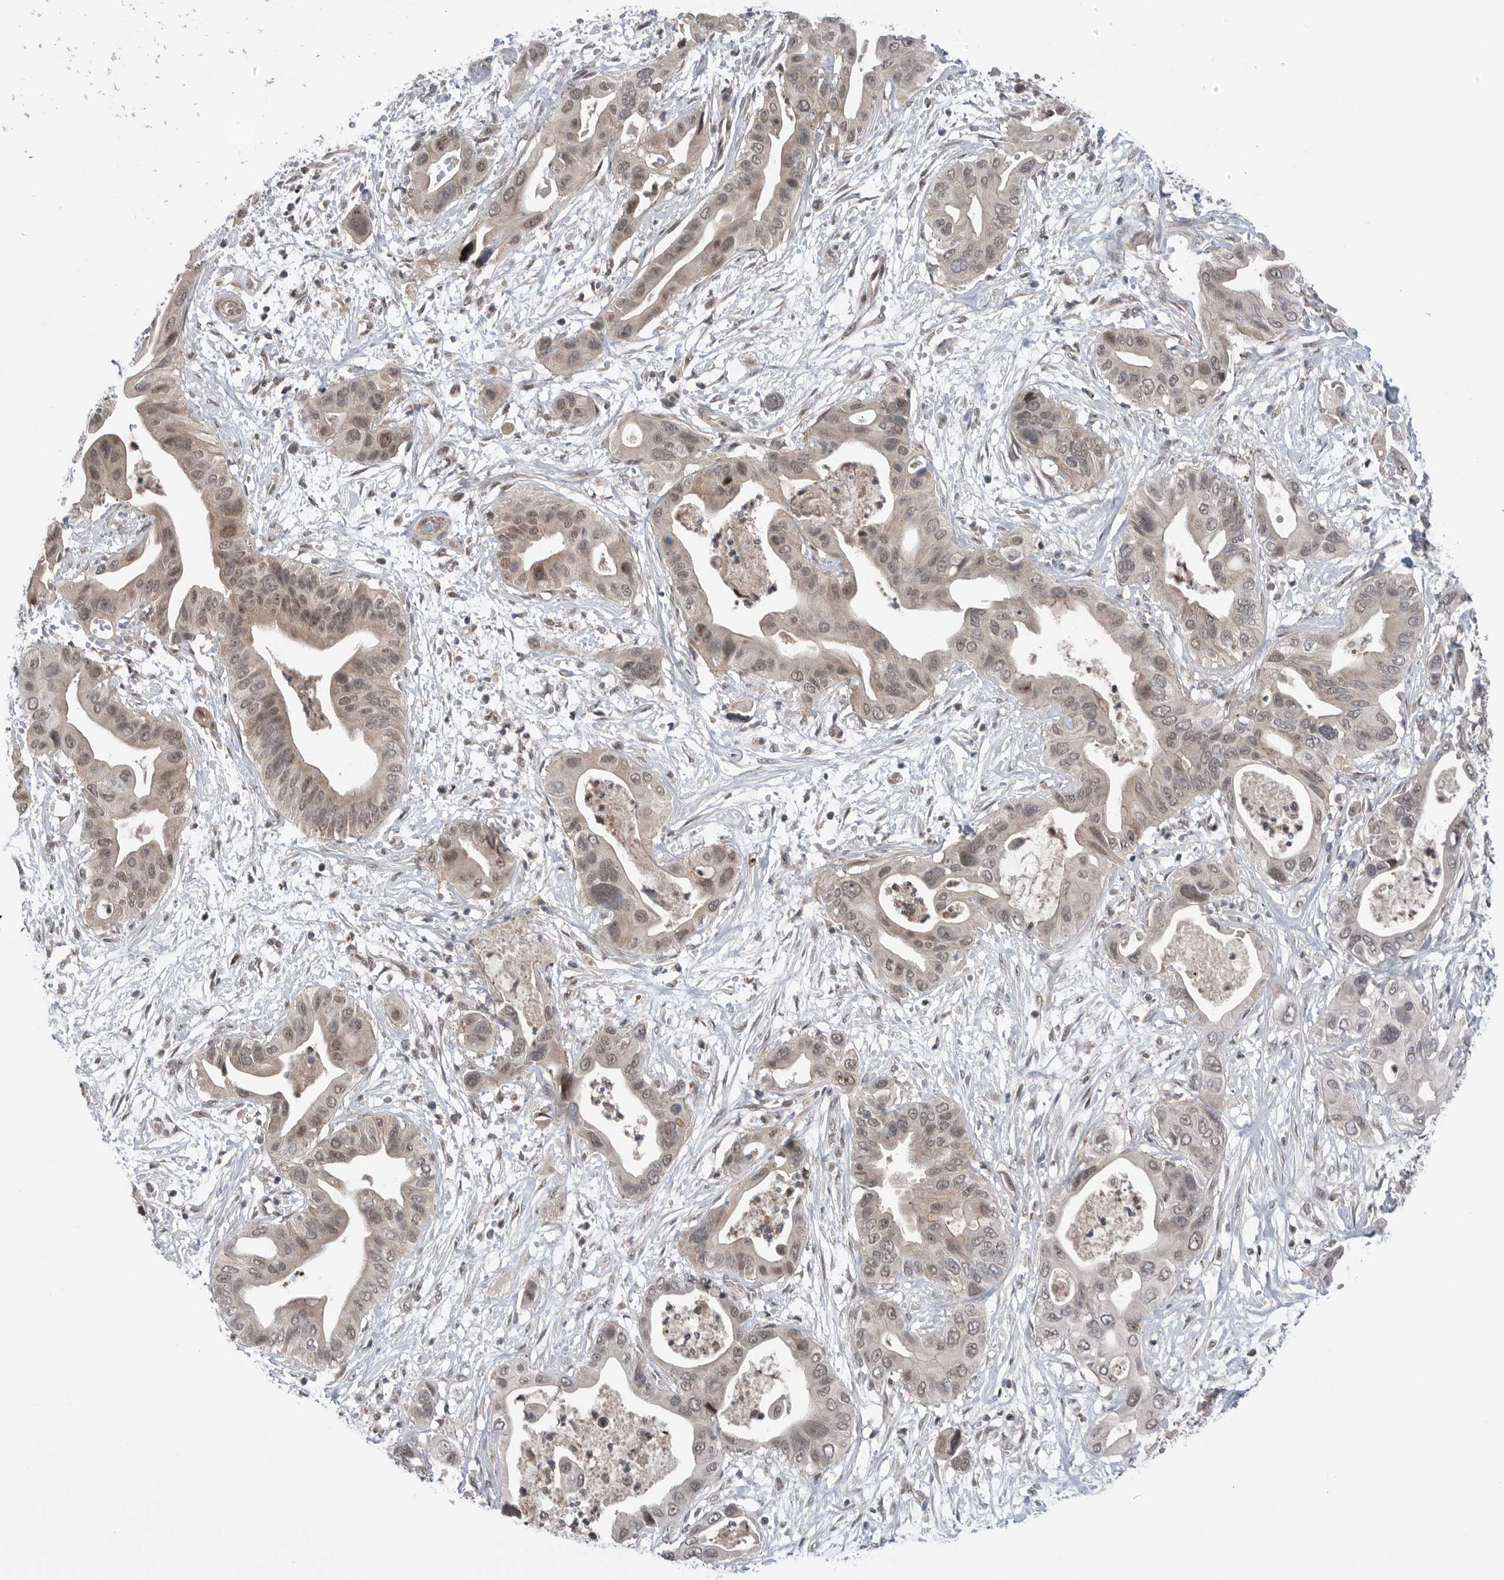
{"staining": {"intensity": "weak", "quantity": ">75%", "location": "cytoplasmic/membranous,nuclear"}, "tissue": "pancreatic cancer", "cell_type": "Tumor cells", "image_type": "cancer", "snomed": [{"axis": "morphology", "description": "Adenocarcinoma, NOS"}, {"axis": "topography", "description": "Pancreas"}], "caption": "Pancreatic cancer (adenocarcinoma) was stained to show a protein in brown. There is low levels of weak cytoplasmic/membranous and nuclear staining in about >75% of tumor cells.", "gene": "NTAQ1", "patient": {"sex": "male", "age": 66}}